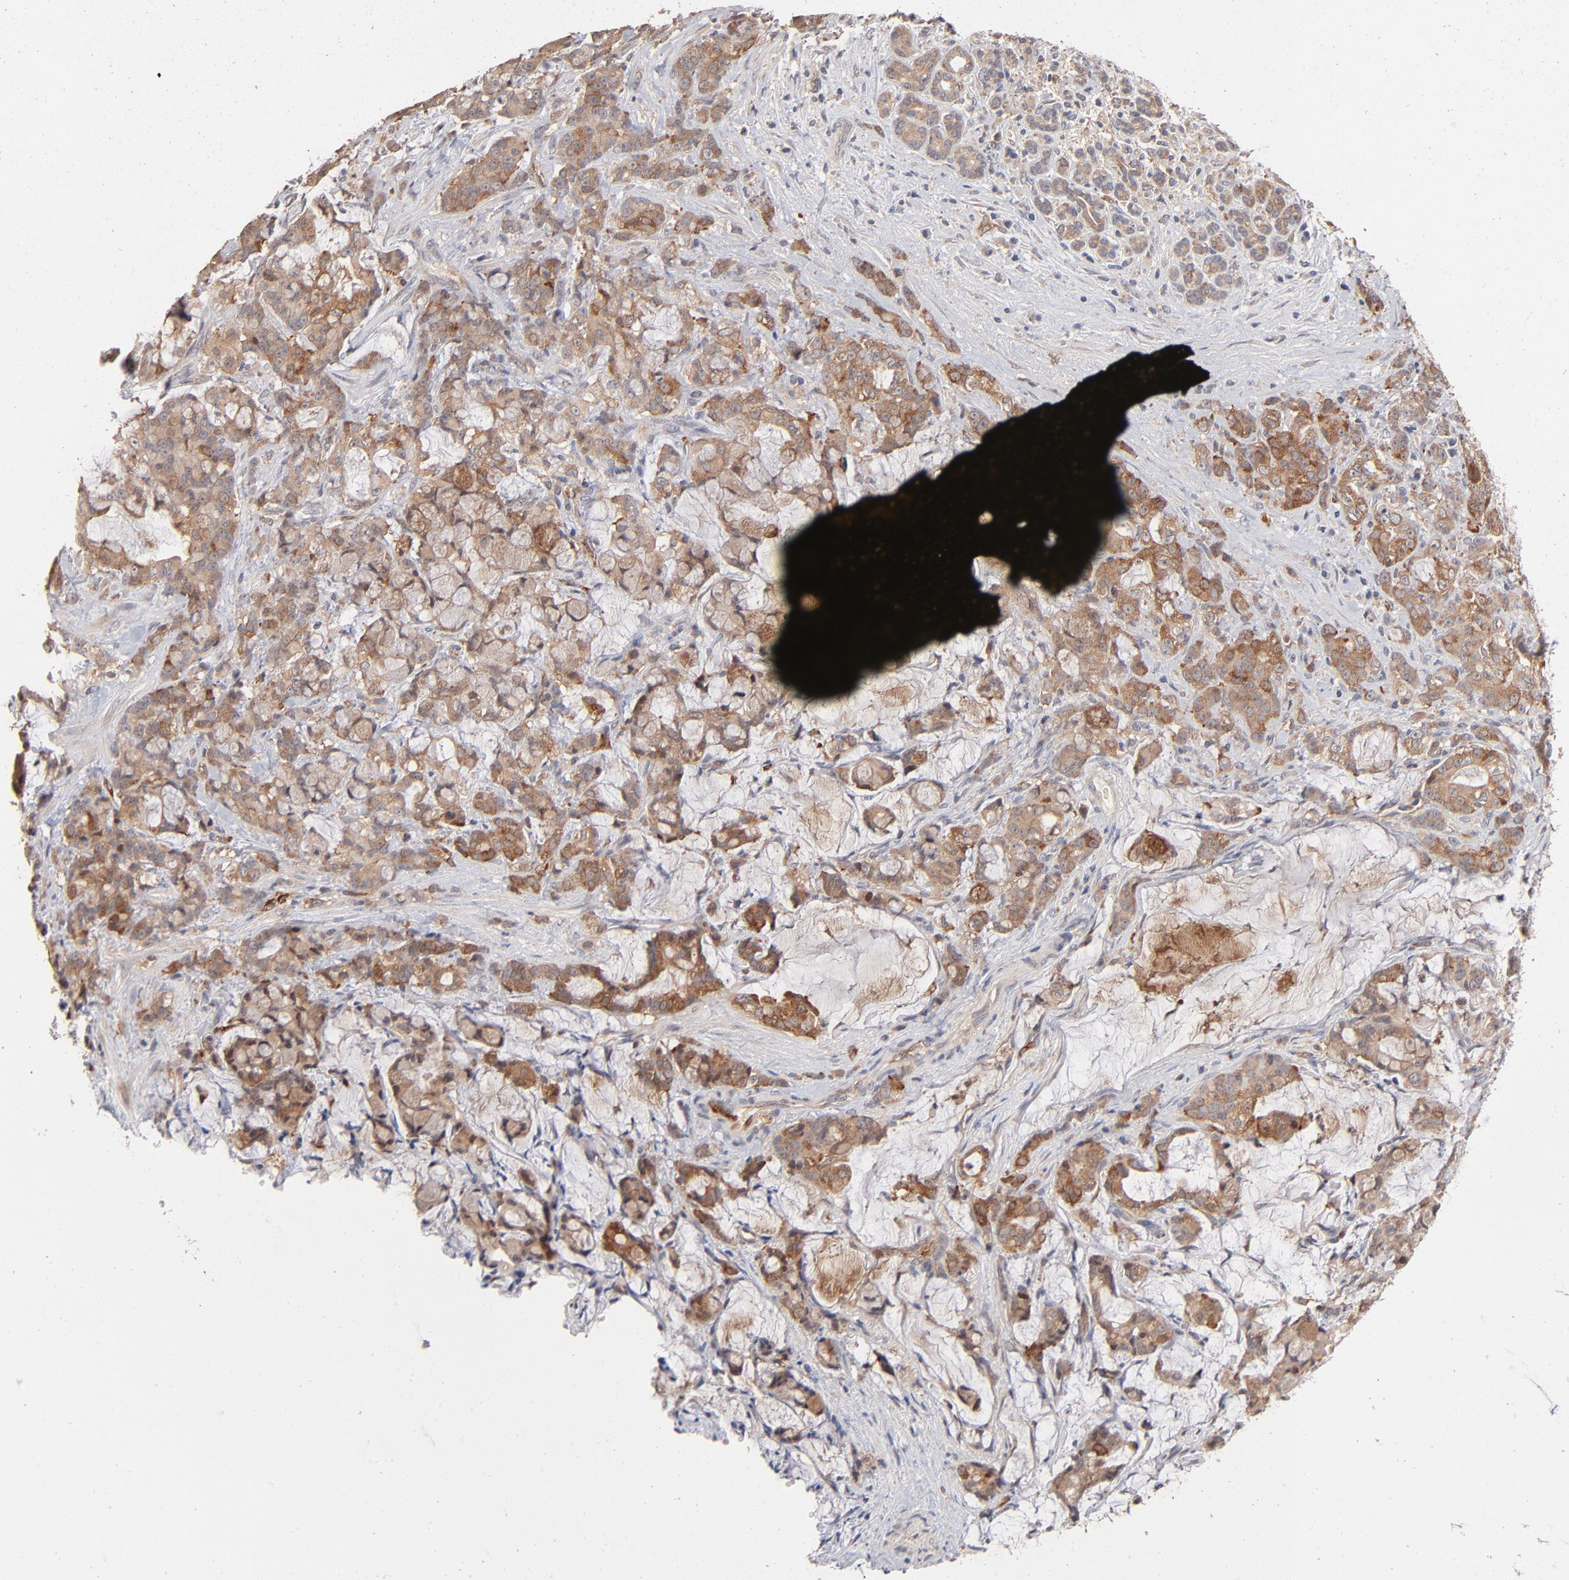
{"staining": {"intensity": "moderate", "quantity": ">75%", "location": "cytoplasmic/membranous"}, "tissue": "pancreatic cancer", "cell_type": "Tumor cells", "image_type": "cancer", "snomed": [{"axis": "morphology", "description": "Adenocarcinoma, NOS"}, {"axis": "topography", "description": "Pancreas"}], "caption": "Protein staining displays moderate cytoplasmic/membranous expression in approximately >75% of tumor cells in pancreatic adenocarcinoma.", "gene": "IVNS1ABP", "patient": {"sex": "female", "age": 73}}